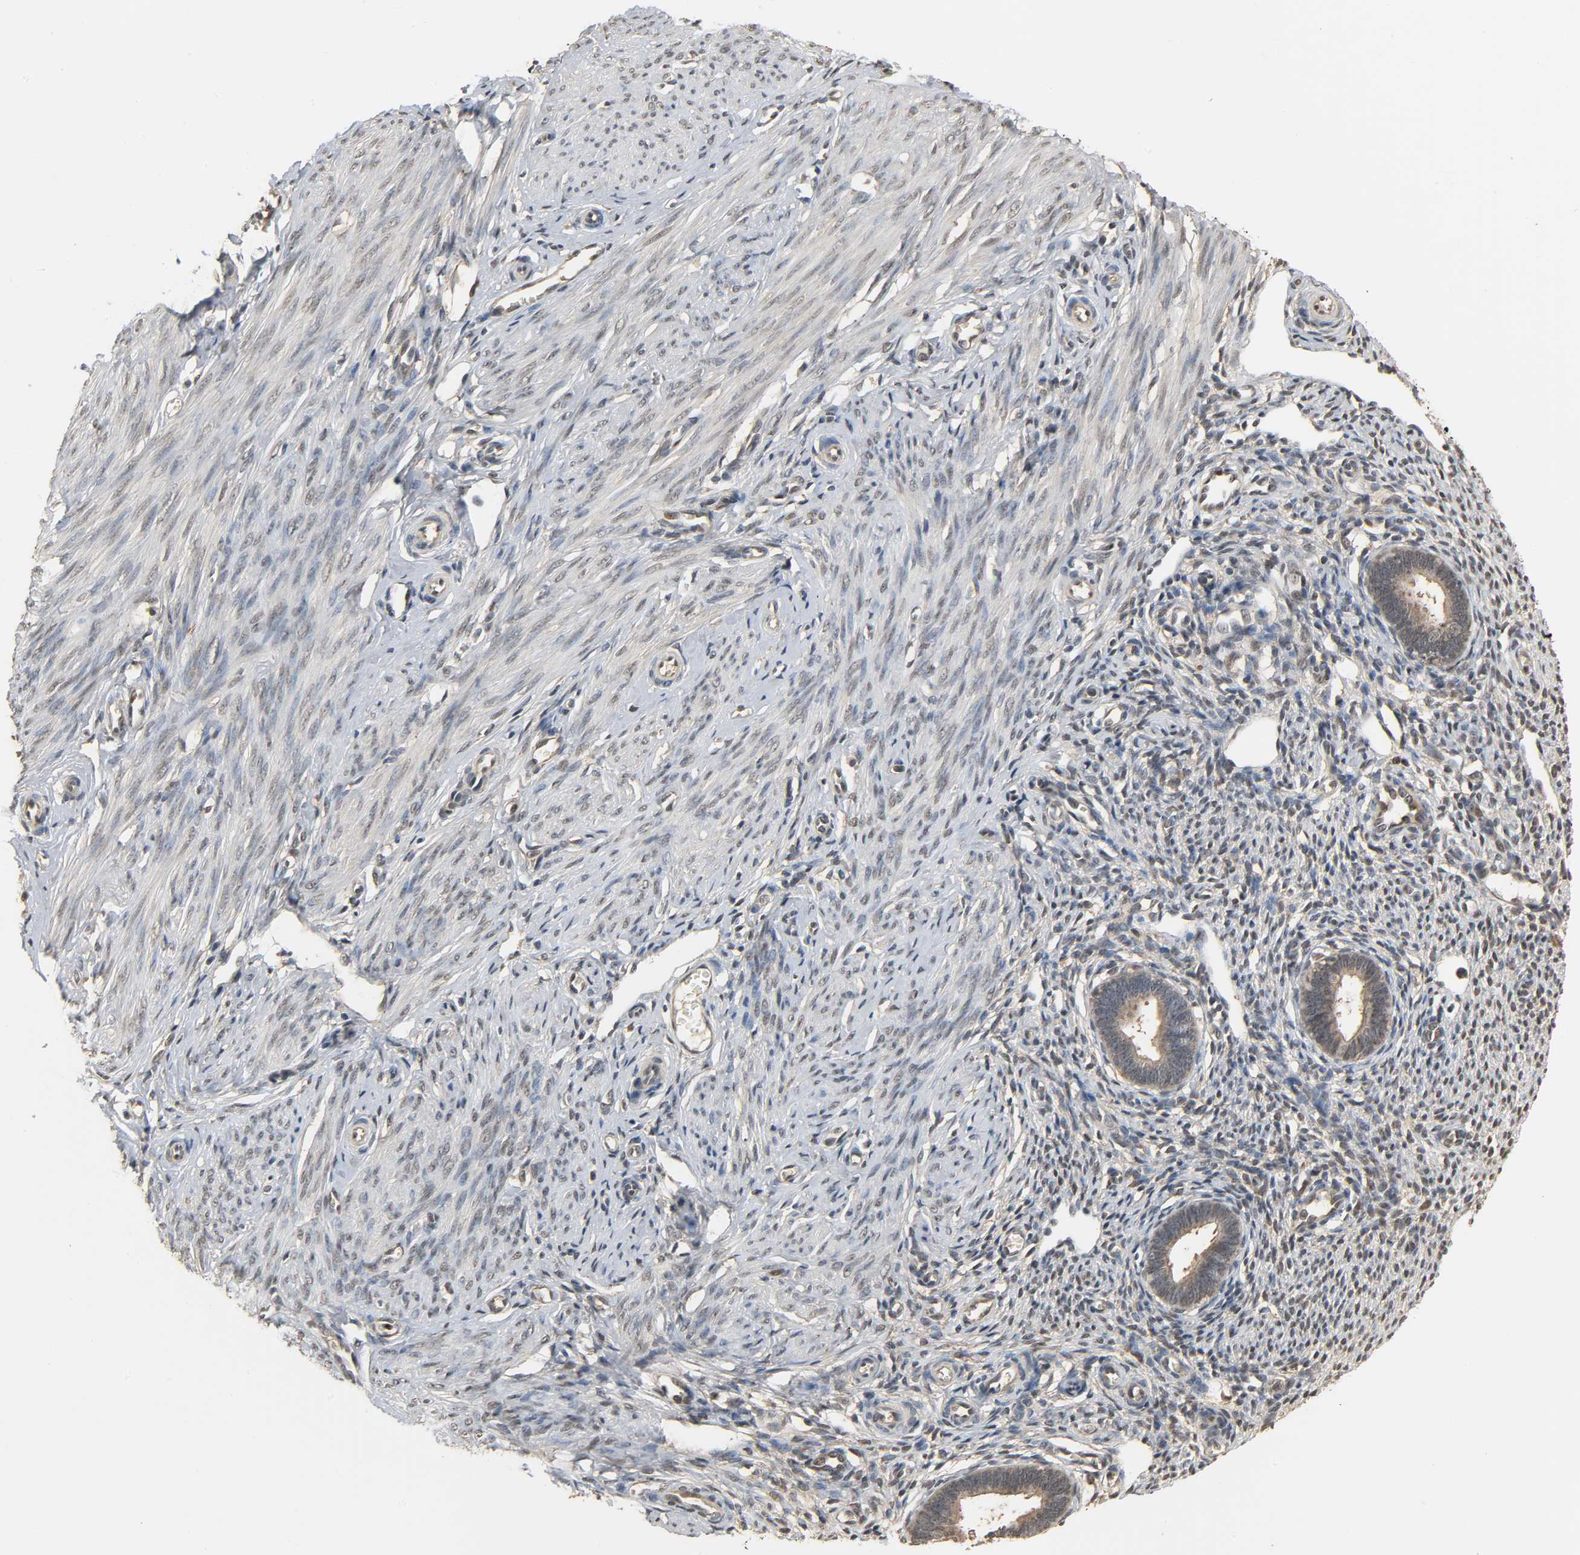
{"staining": {"intensity": "weak", "quantity": "<25%", "location": "nuclear"}, "tissue": "endometrium", "cell_type": "Cells in endometrial stroma", "image_type": "normal", "snomed": [{"axis": "morphology", "description": "Normal tissue, NOS"}, {"axis": "topography", "description": "Endometrium"}], "caption": "An immunohistochemistry histopathology image of normal endometrium is shown. There is no staining in cells in endometrial stroma of endometrium.", "gene": "ZFPM2", "patient": {"sex": "female", "age": 27}}